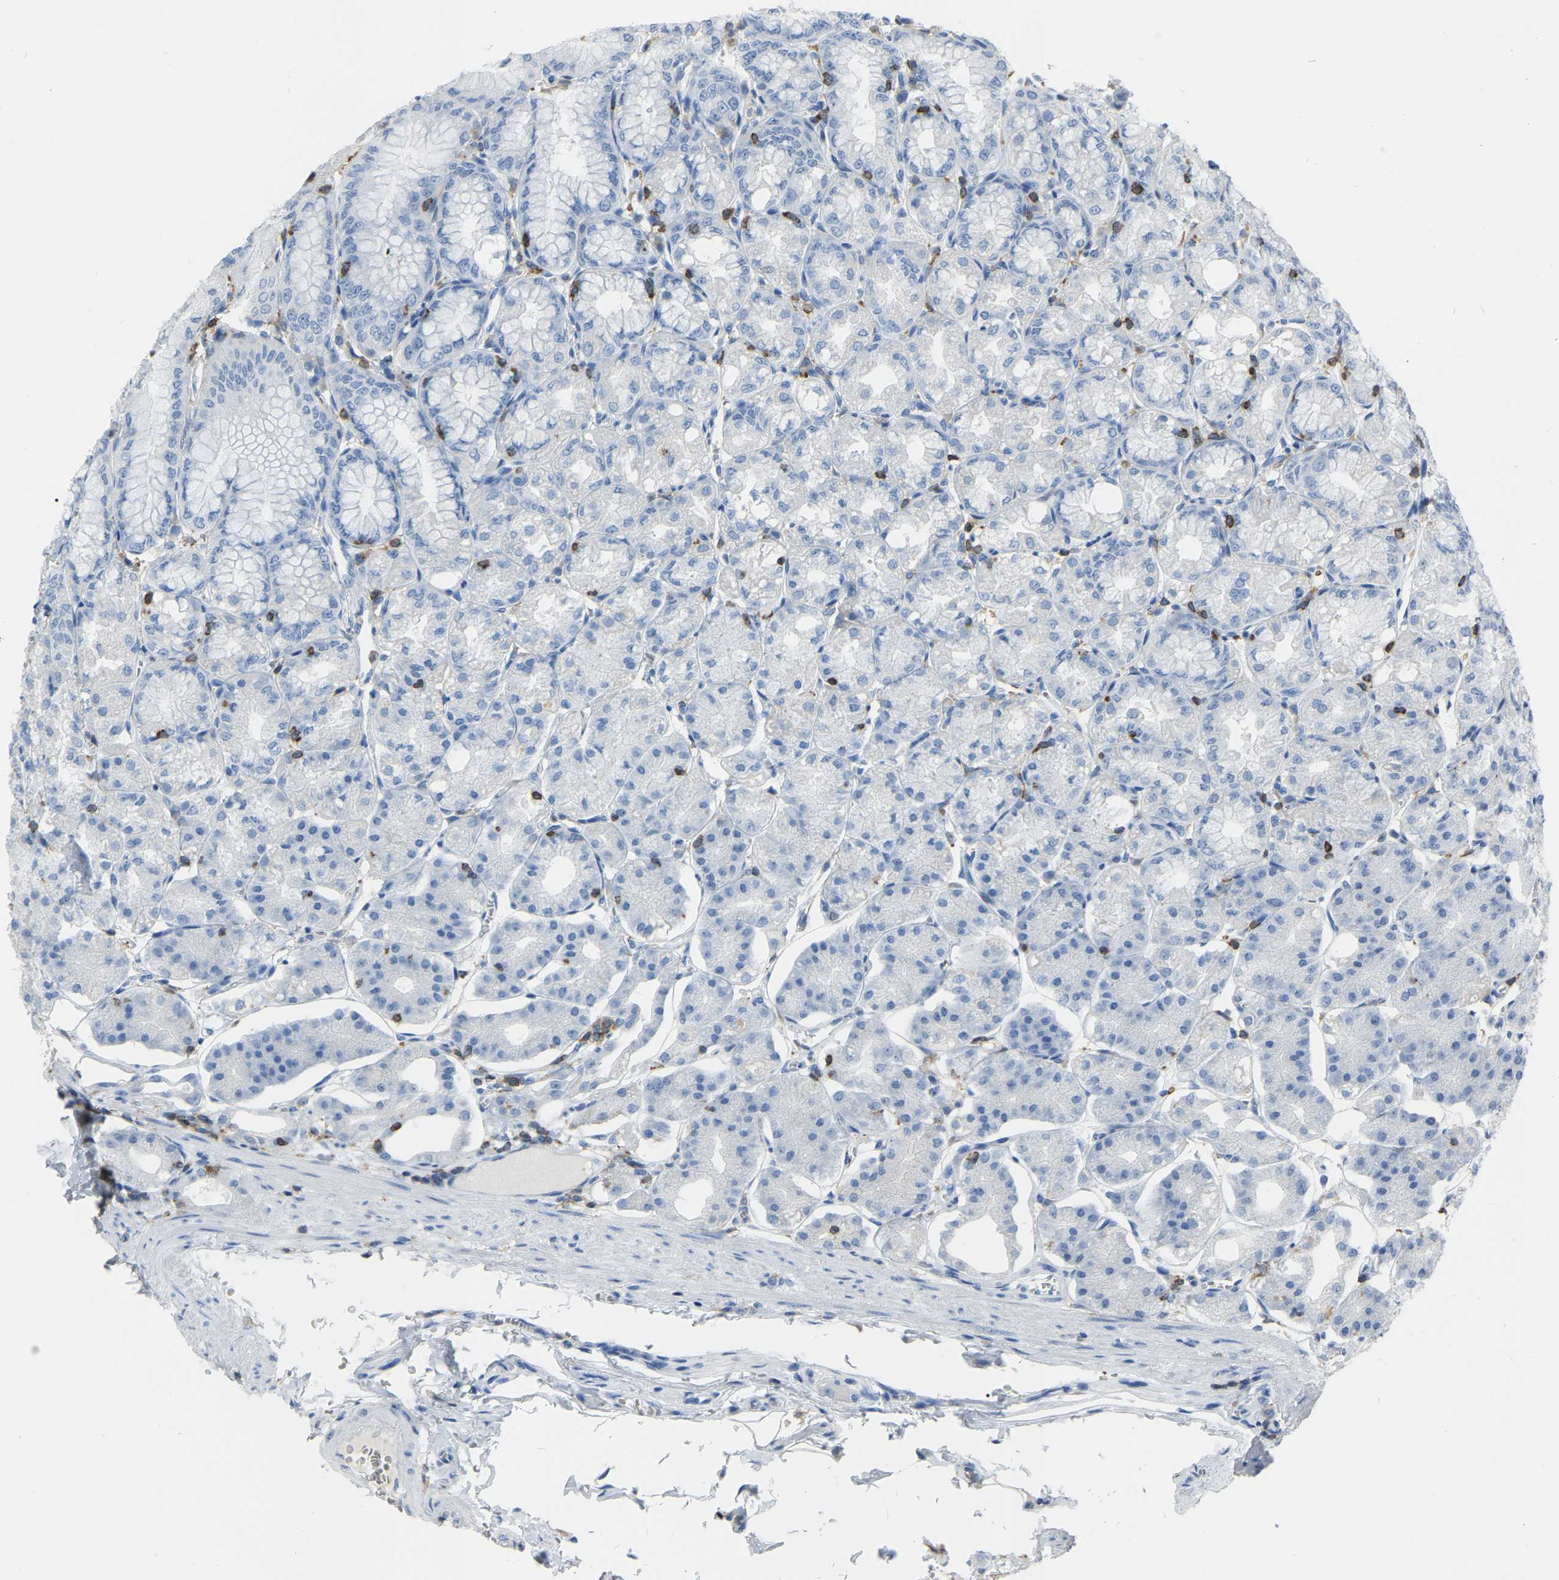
{"staining": {"intensity": "negative", "quantity": "none", "location": "none"}, "tissue": "stomach", "cell_type": "Glandular cells", "image_type": "normal", "snomed": [{"axis": "morphology", "description": "Normal tissue, NOS"}, {"axis": "topography", "description": "Stomach, lower"}], "caption": "Immunohistochemical staining of normal human stomach demonstrates no significant staining in glandular cells.", "gene": "ARHGAP45", "patient": {"sex": "male", "age": 71}}